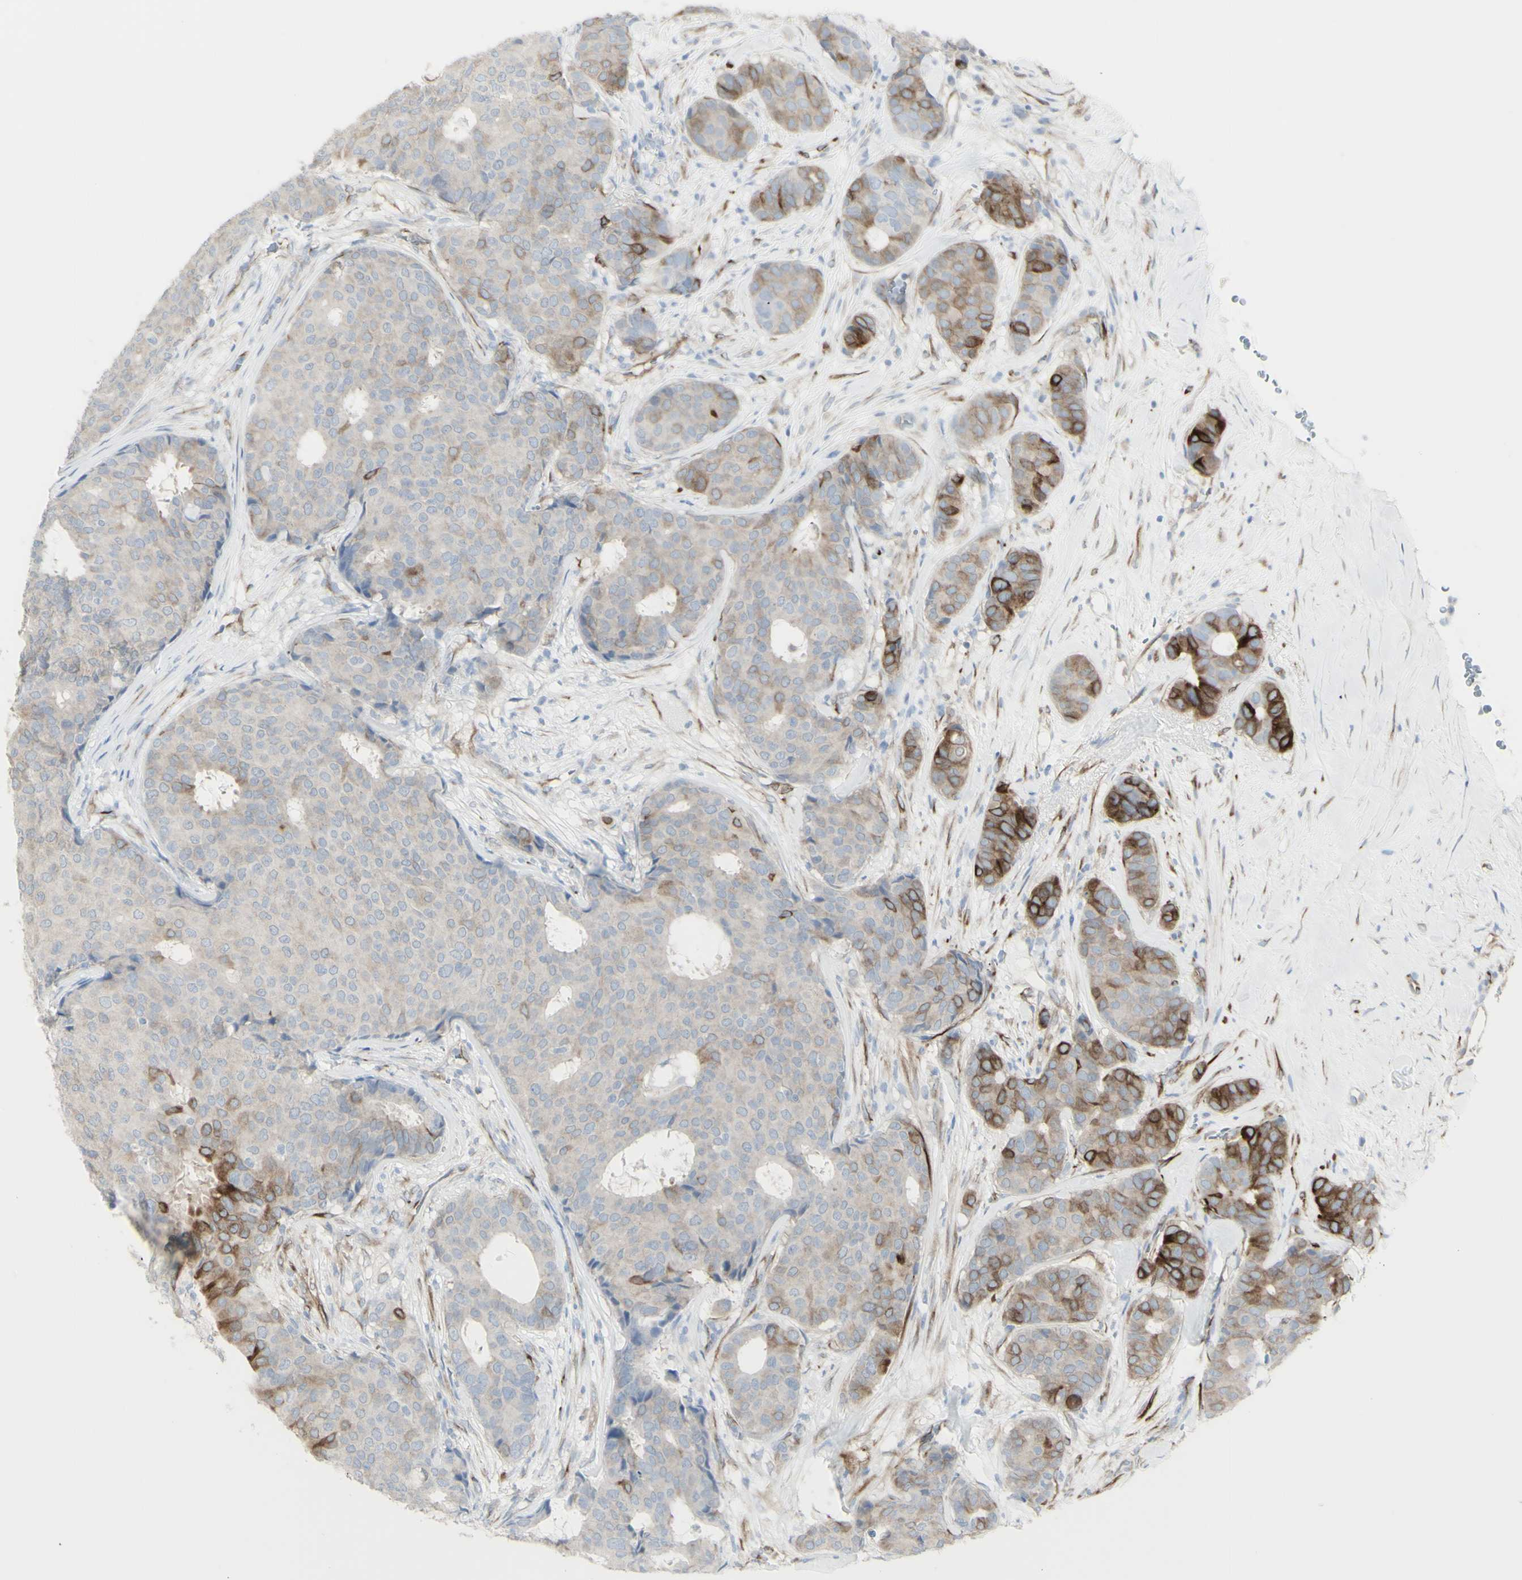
{"staining": {"intensity": "weak", "quantity": "<25%", "location": "cytoplasmic/membranous"}, "tissue": "breast cancer", "cell_type": "Tumor cells", "image_type": "cancer", "snomed": [{"axis": "morphology", "description": "Duct carcinoma"}, {"axis": "topography", "description": "Breast"}], "caption": "Tumor cells are negative for brown protein staining in breast intraductal carcinoma.", "gene": "ENSG00000198211", "patient": {"sex": "female", "age": 75}}